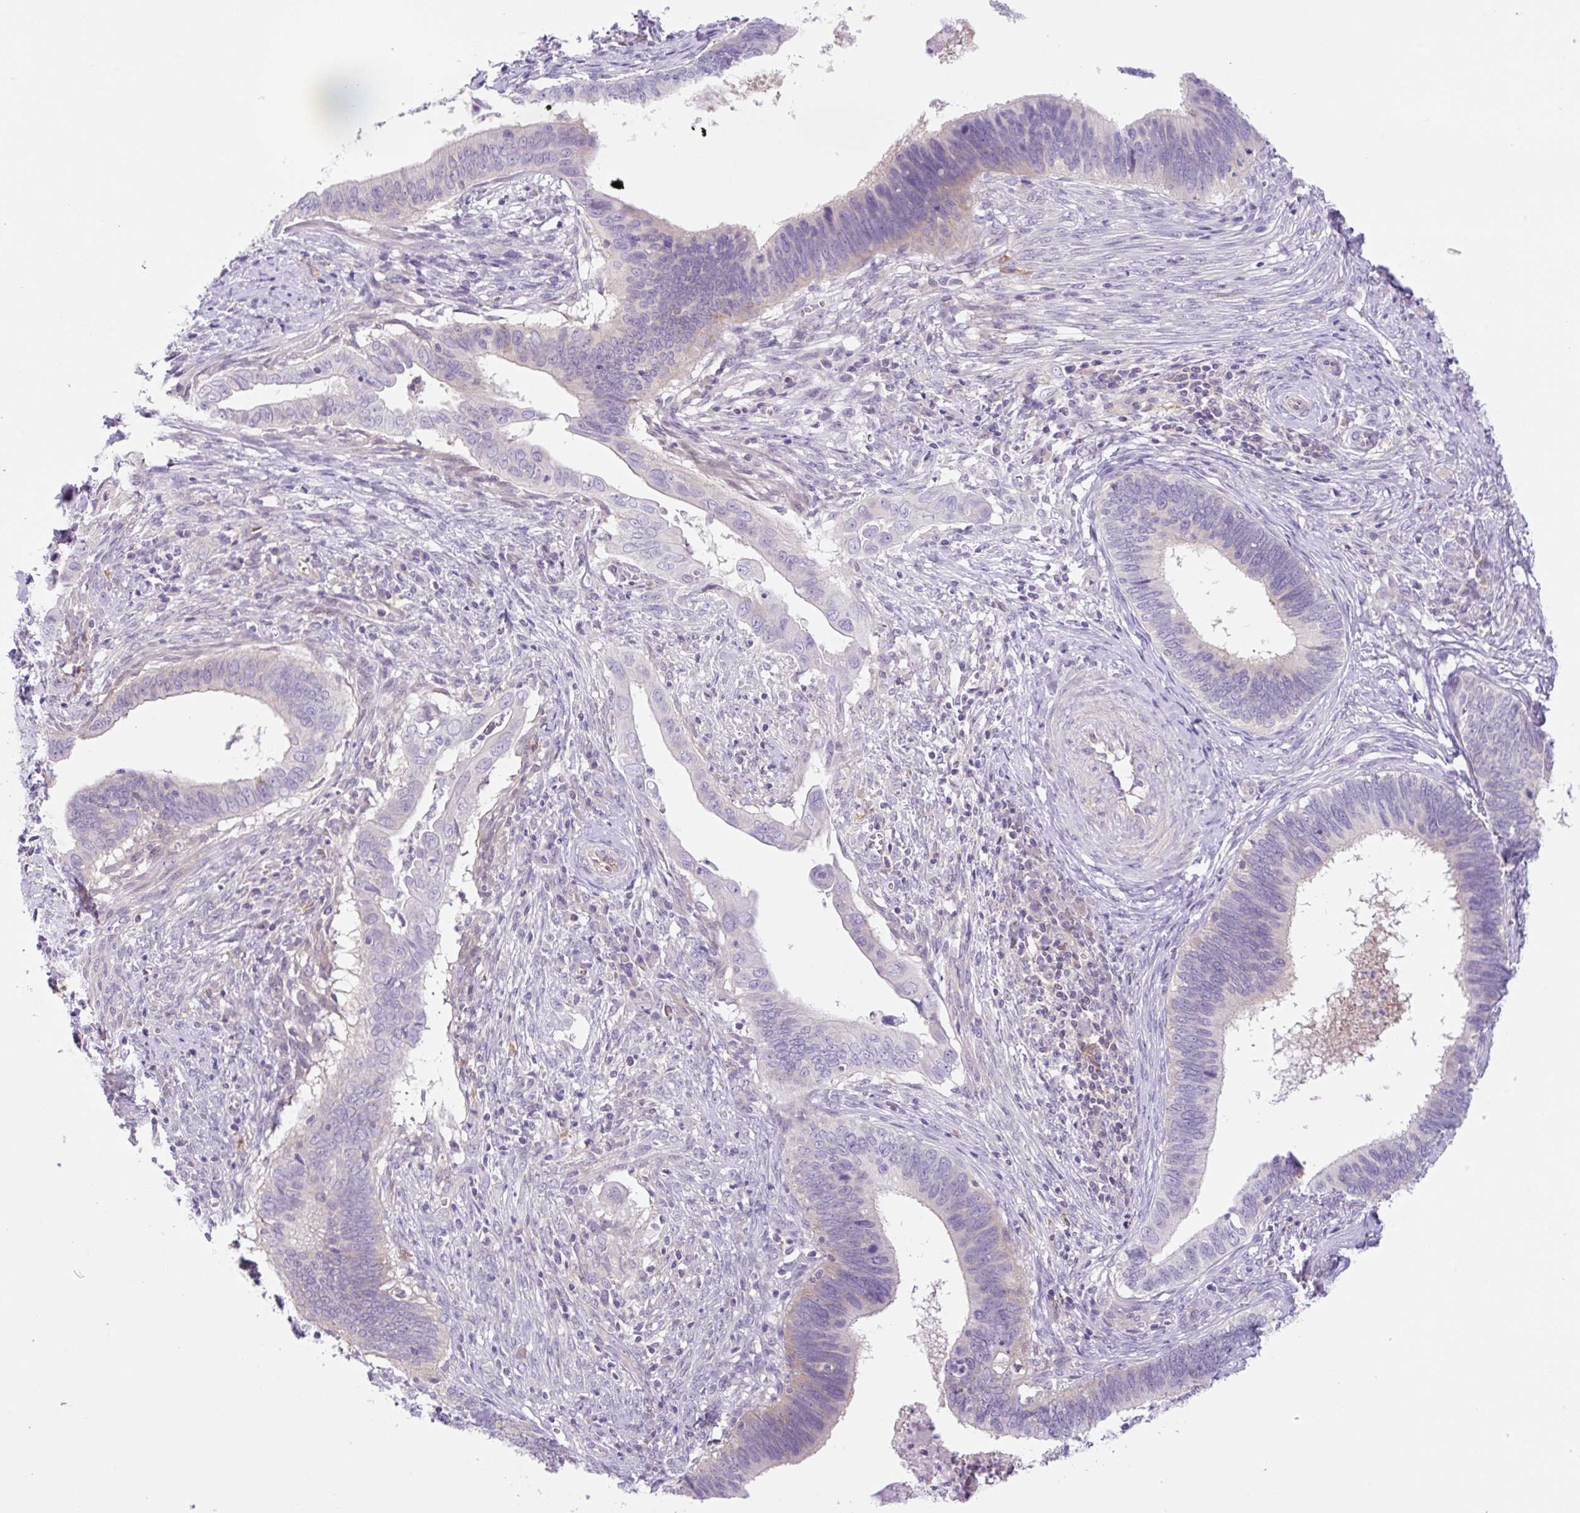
{"staining": {"intensity": "negative", "quantity": "none", "location": "none"}, "tissue": "cervical cancer", "cell_type": "Tumor cells", "image_type": "cancer", "snomed": [{"axis": "morphology", "description": "Adenocarcinoma, NOS"}, {"axis": "topography", "description": "Cervix"}], "caption": "Immunohistochemical staining of human cervical cancer exhibits no significant expression in tumor cells.", "gene": "CAMK2B", "patient": {"sex": "female", "age": 42}}